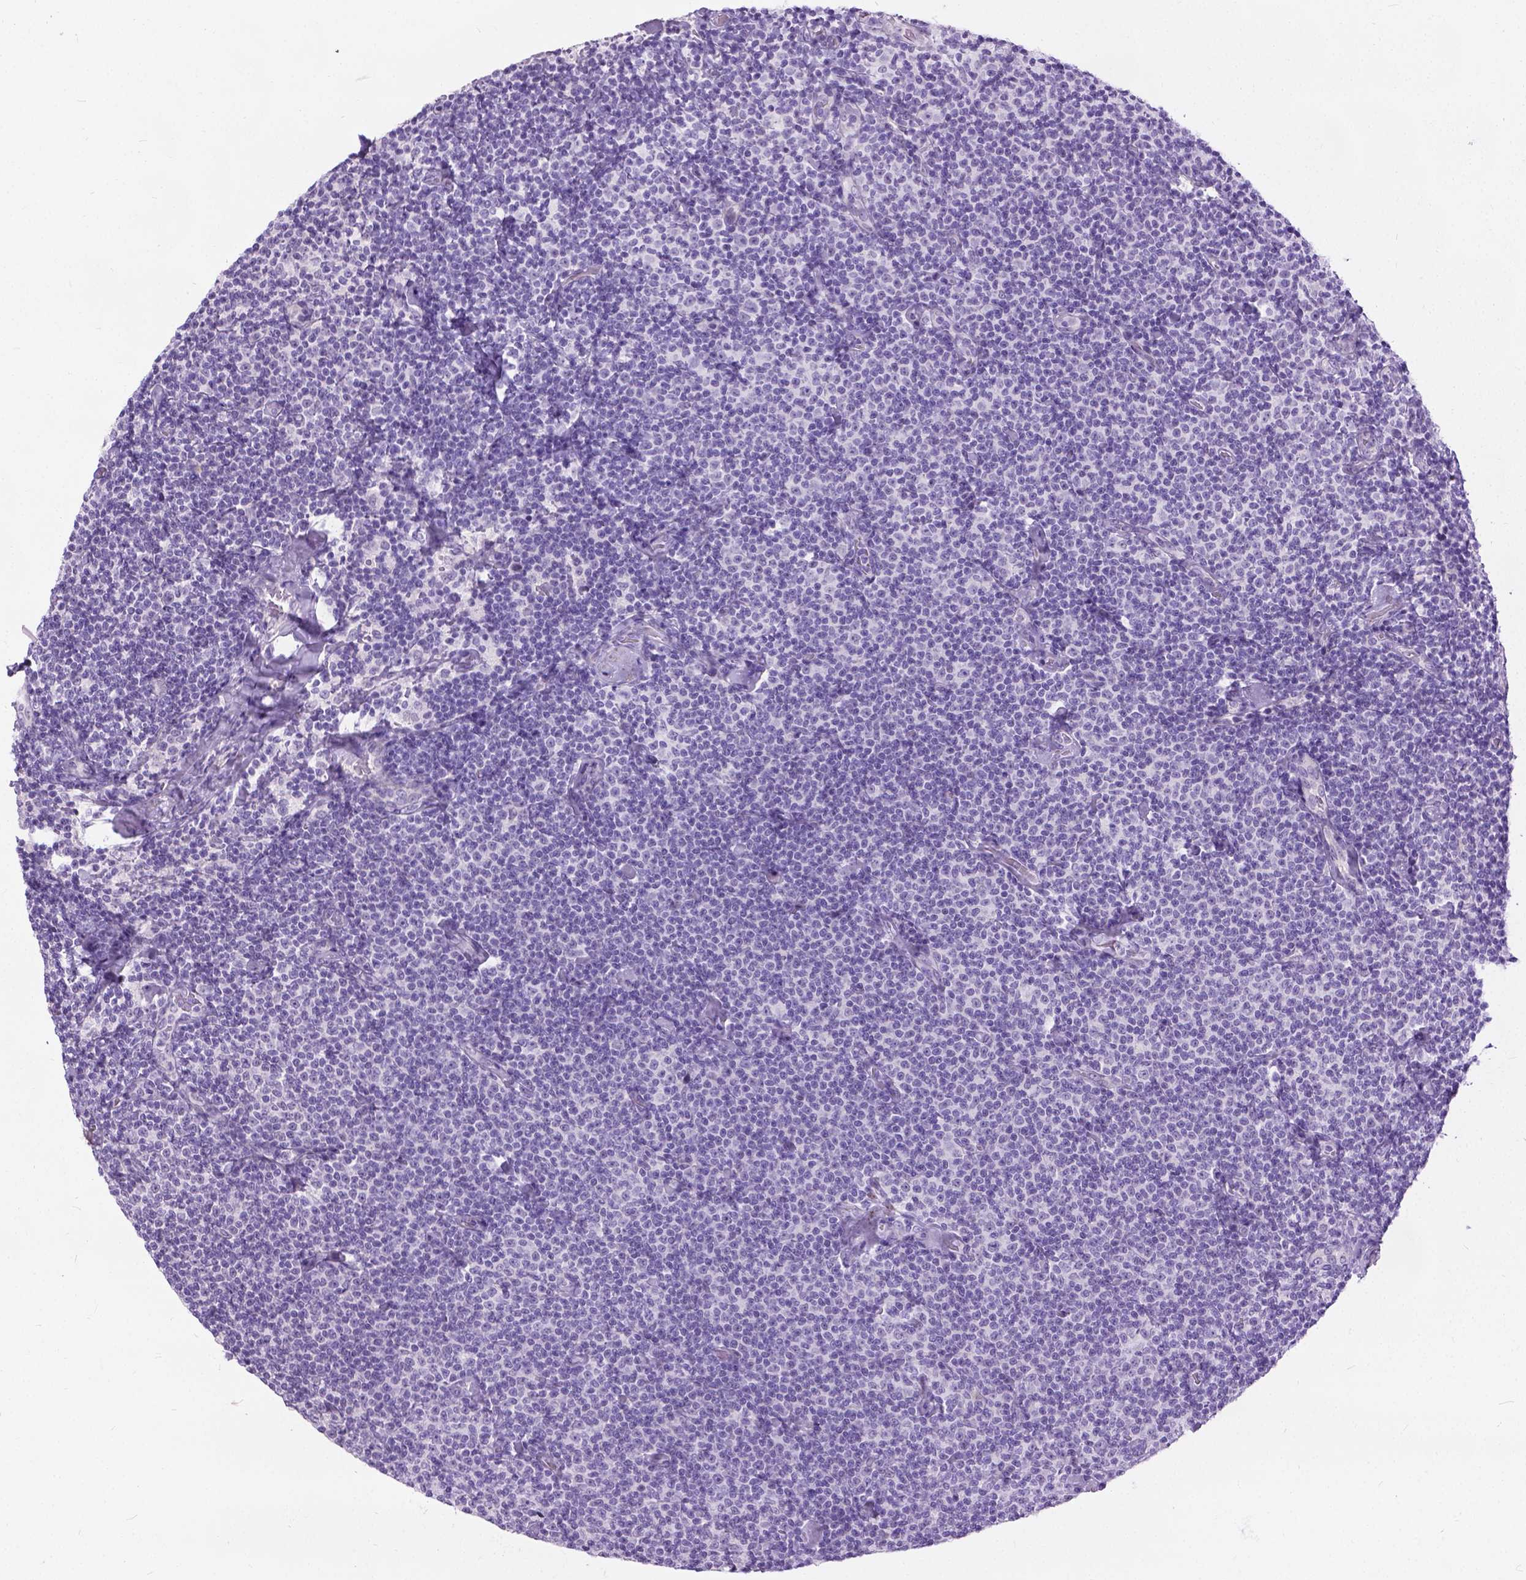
{"staining": {"intensity": "negative", "quantity": "none", "location": "none"}, "tissue": "lymphoma", "cell_type": "Tumor cells", "image_type": "cancer", "snomed": [{"axis": "morphology", "description": "Malignant lymphoma, non-Hodgkin's type, Low grade"}, {"axis": "topography", "description": "Lymph node"}], "caption": "This is an immunohistochemistry image of human malignant lymphoma, non-Hodgkin's type (low-grade). There is no staining in tumor cells.", "gene": "PROB1", "patient": {"sex": "male", "age": 81}}